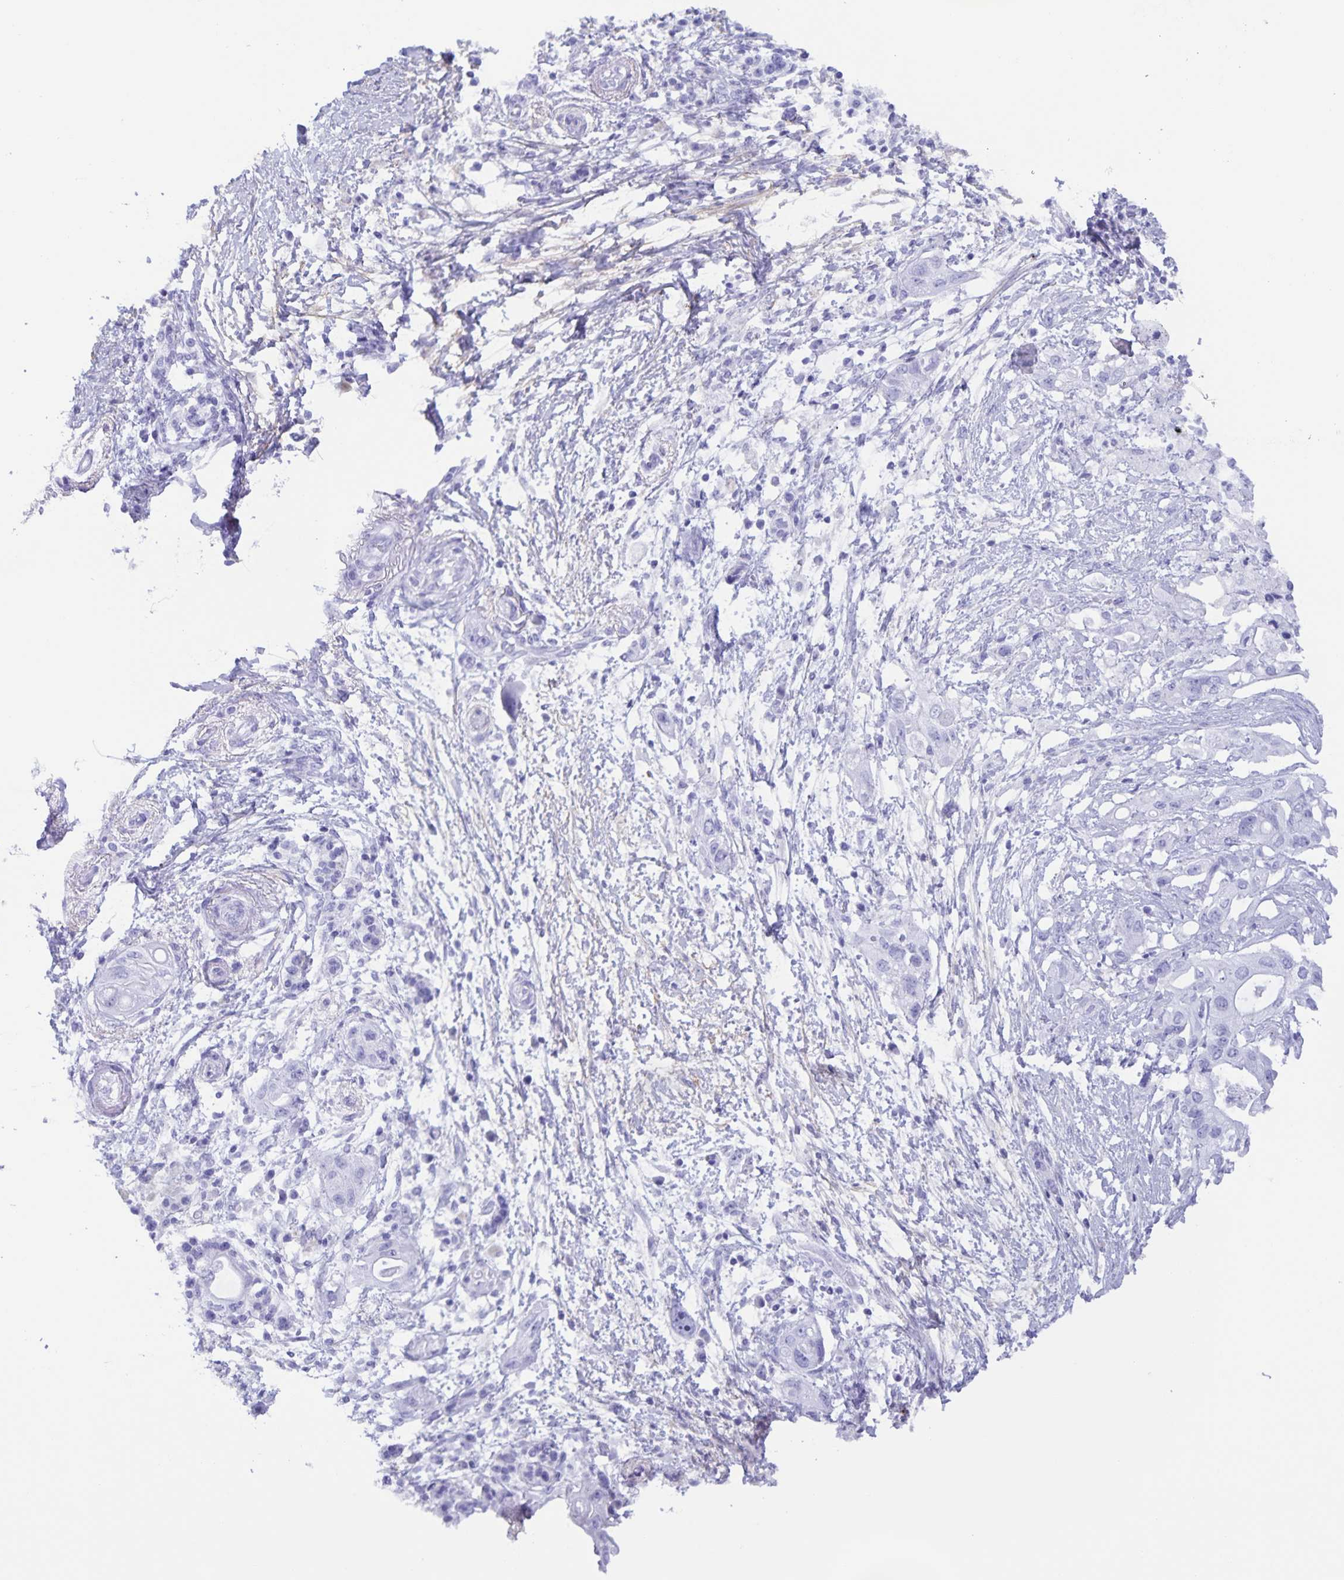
{"staining": {"intensity": "negative", "quantity": "none", "location": "none"}, "tissue": "pancreatic cancer", "cell_type": "Tumor cells", "image_type": "cancer", "snomed": [{"axis": "morphology", "description": "Adenocarcinoma, NOS"}, {"axis": "topography", "description": "Pancreas"}], "caption": "Protein analysis of pancreatic cancer (adenocarcinoma) exhibits no significant expression in tumor cells.", "gene": "AQP4", "patient": {"sex": "female", "age": 72}}